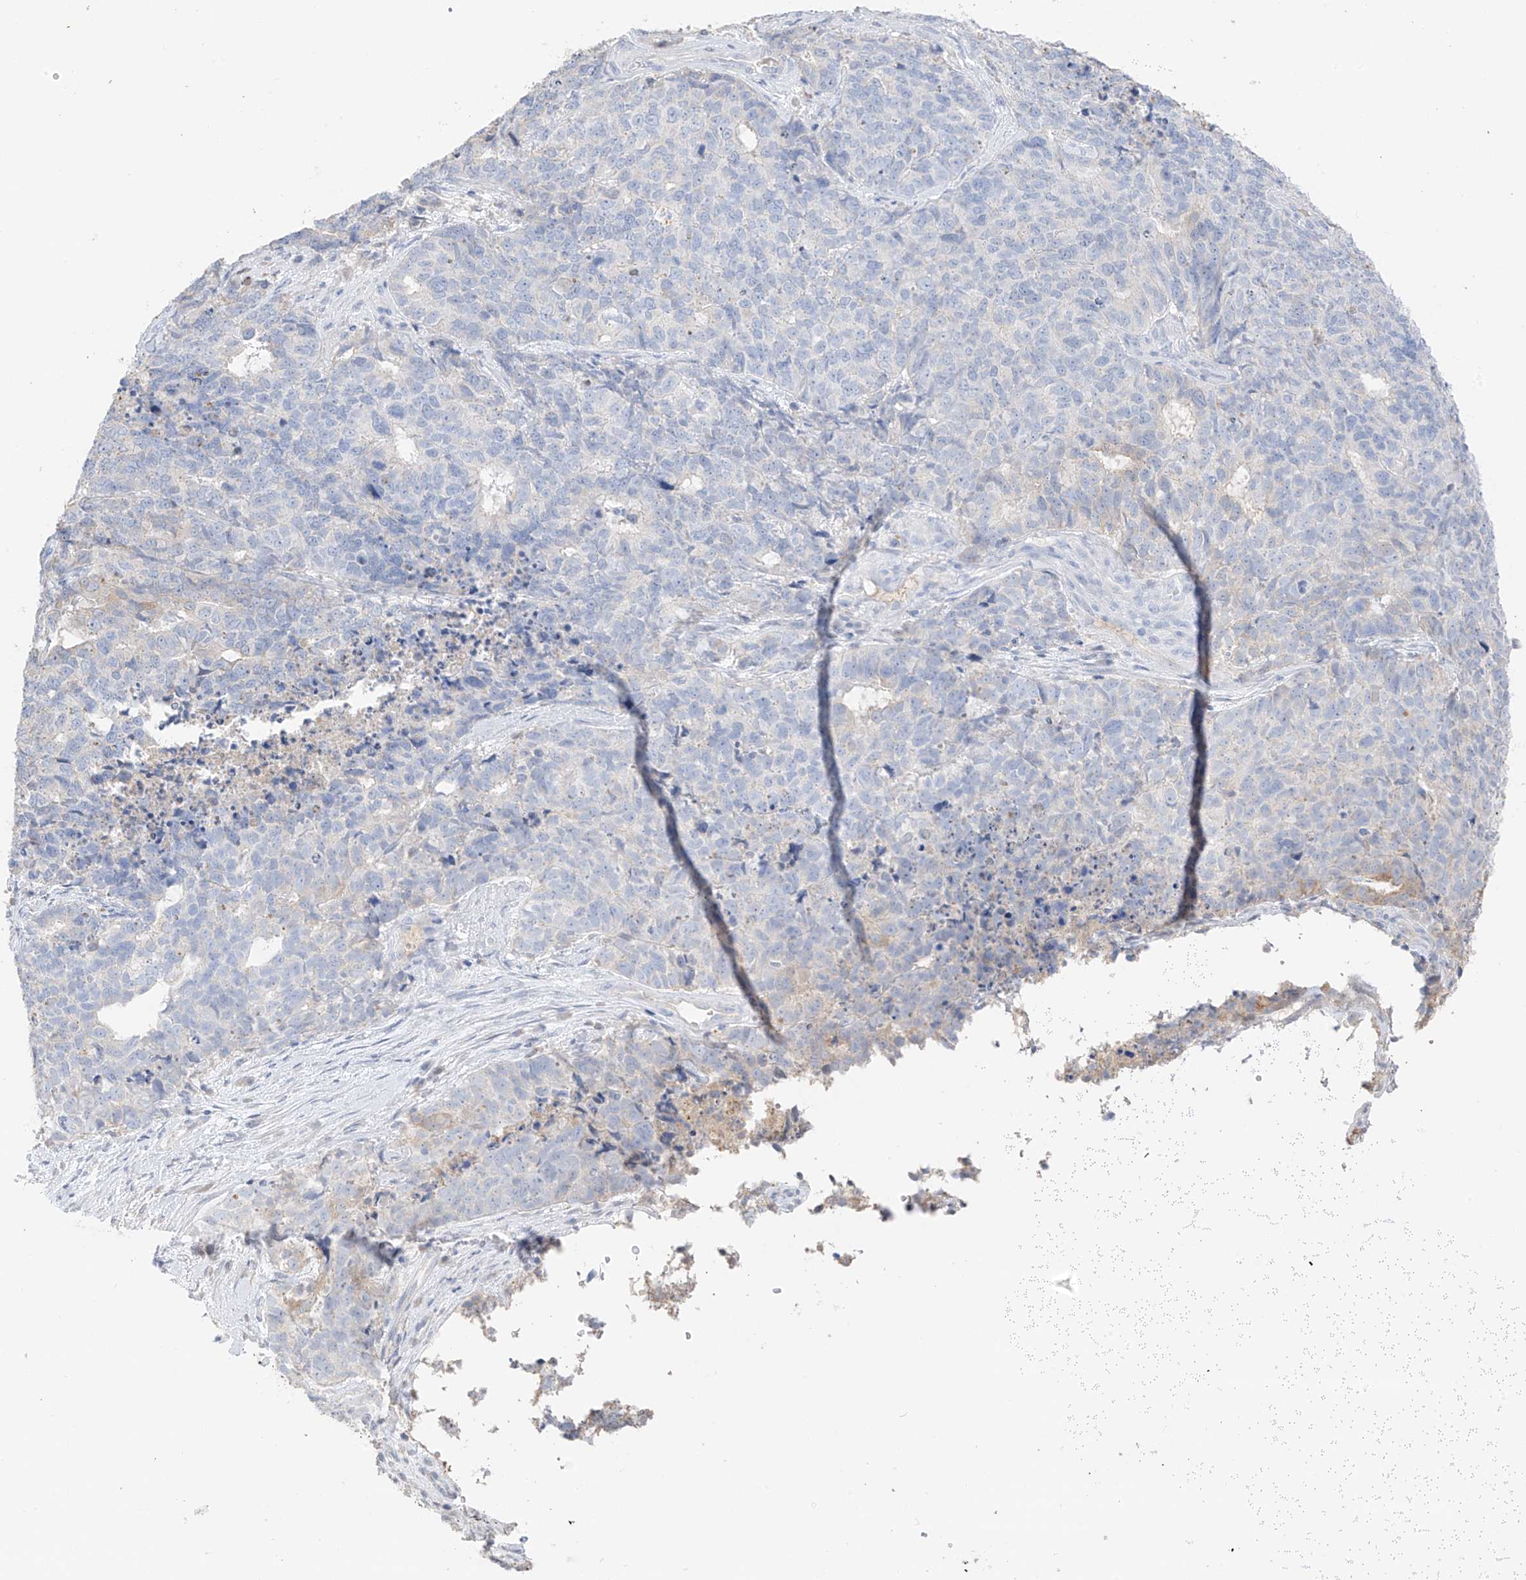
{"staining": {"intensity": "negative", "quantity": "none", "location": "none"}, "tissue": "cervical cancer", "cell_type": "Tumor cells", "image_type": "cancer", "snomed": [{"axis": "morphology", "description": "Squamous cell carcinoma, NOS"}, {"axis": "topography", "description": "Cervix"}], "caption": "Cervical cancer was stained to show a protein in brown. There is no significant expression in tumor cells.", "gene": "CAPN13", "patient": {"sex": "female", "age": 63}}